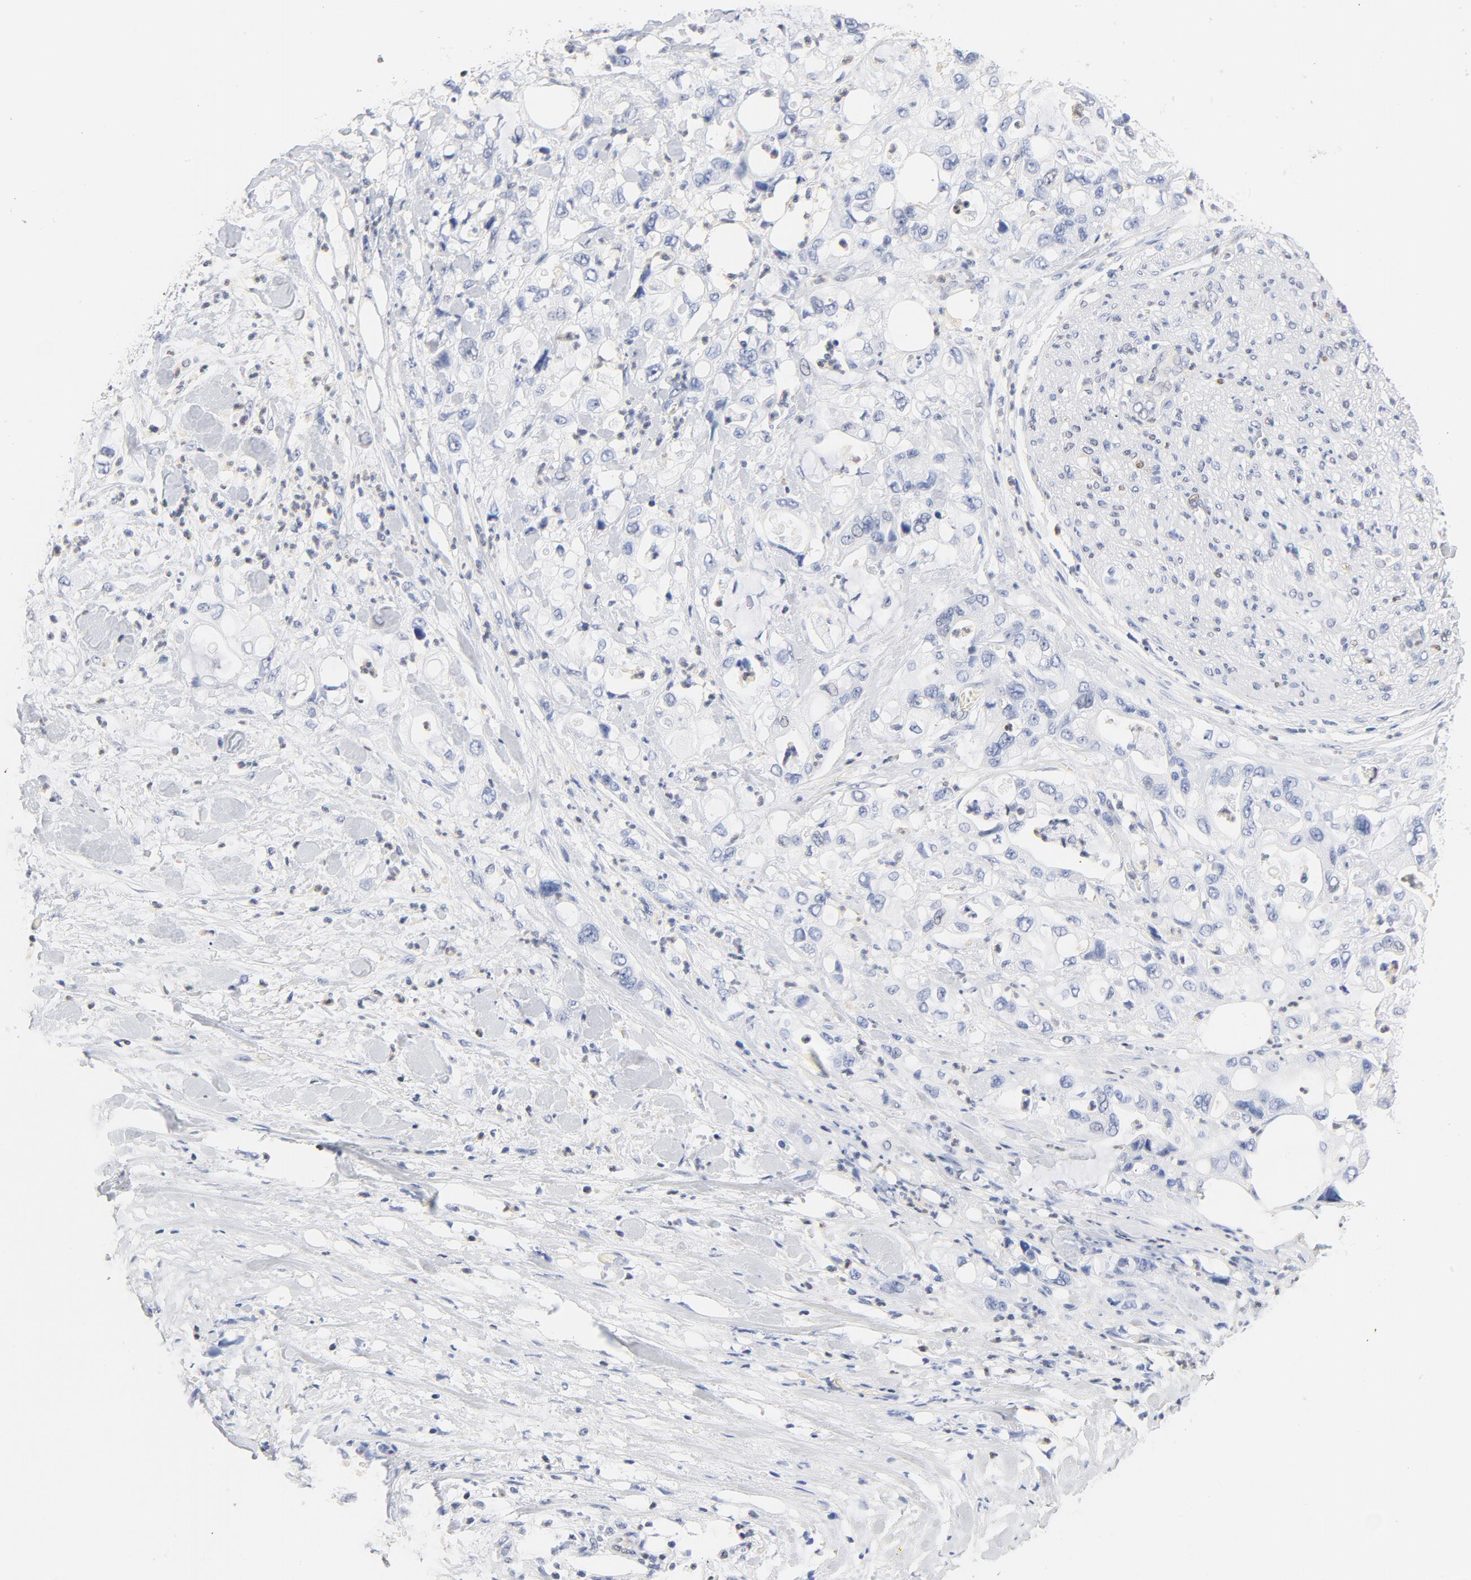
{"staining": {"intensity": "negative", "quantity": "none", "location": "none"}, "tissue": "pancreatic cancer", "cell_type": "Tumor cells", "image_type": "cancer", "snomed": [{"axis": "morphology", "description": "Adenocarcinoma, NOS"}, {"axis": "topography", "description": "Pancreas"}], "caption": "This is an immunohistochemistry histopathology image of human pancreatic cancer. There is no staining in tumor cells.", "gene": "CDKN1B", "patient": {"sex": "male", "age": 70}}